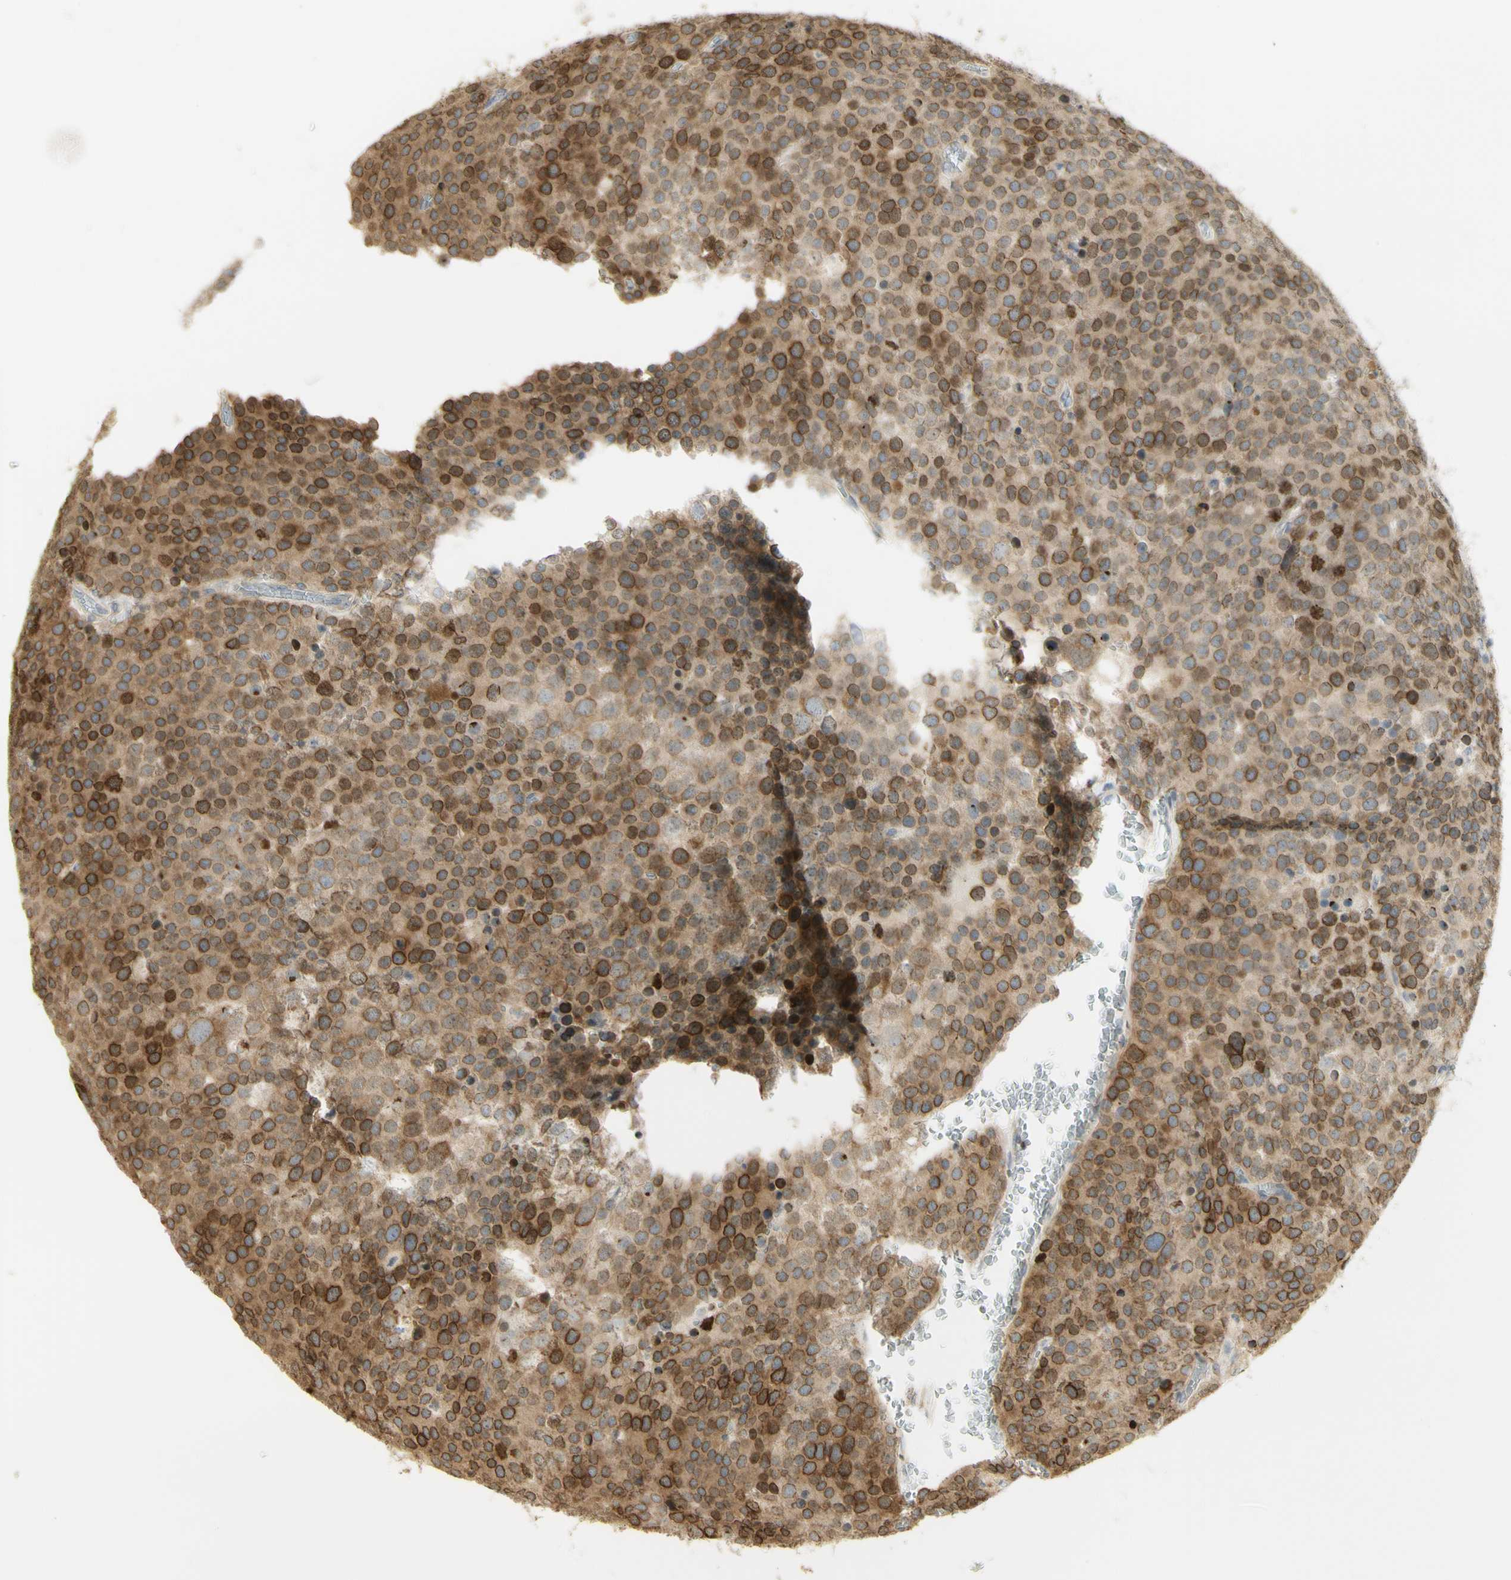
{"staining": {"intensity": "strong", "quantity": "25%-75%", "location": "cytoplasmic/membranous"}, "tissue": "testis cancer", "cell_type": "Tumor cells", "image_type": "cancer", "snomed": [{"axis": "morphology", "description": "Seminoma, NOS"}, {"axis": "topography", "description": "Testis"}], "caption": "Protein analysis of testis cancer (seminoma) tissue displays strong cytoplasmic/membranous expression in about 25%-75% of tumor cells.", "gene": "KIF11", "patient": {"sex": "male", "age": 71}}